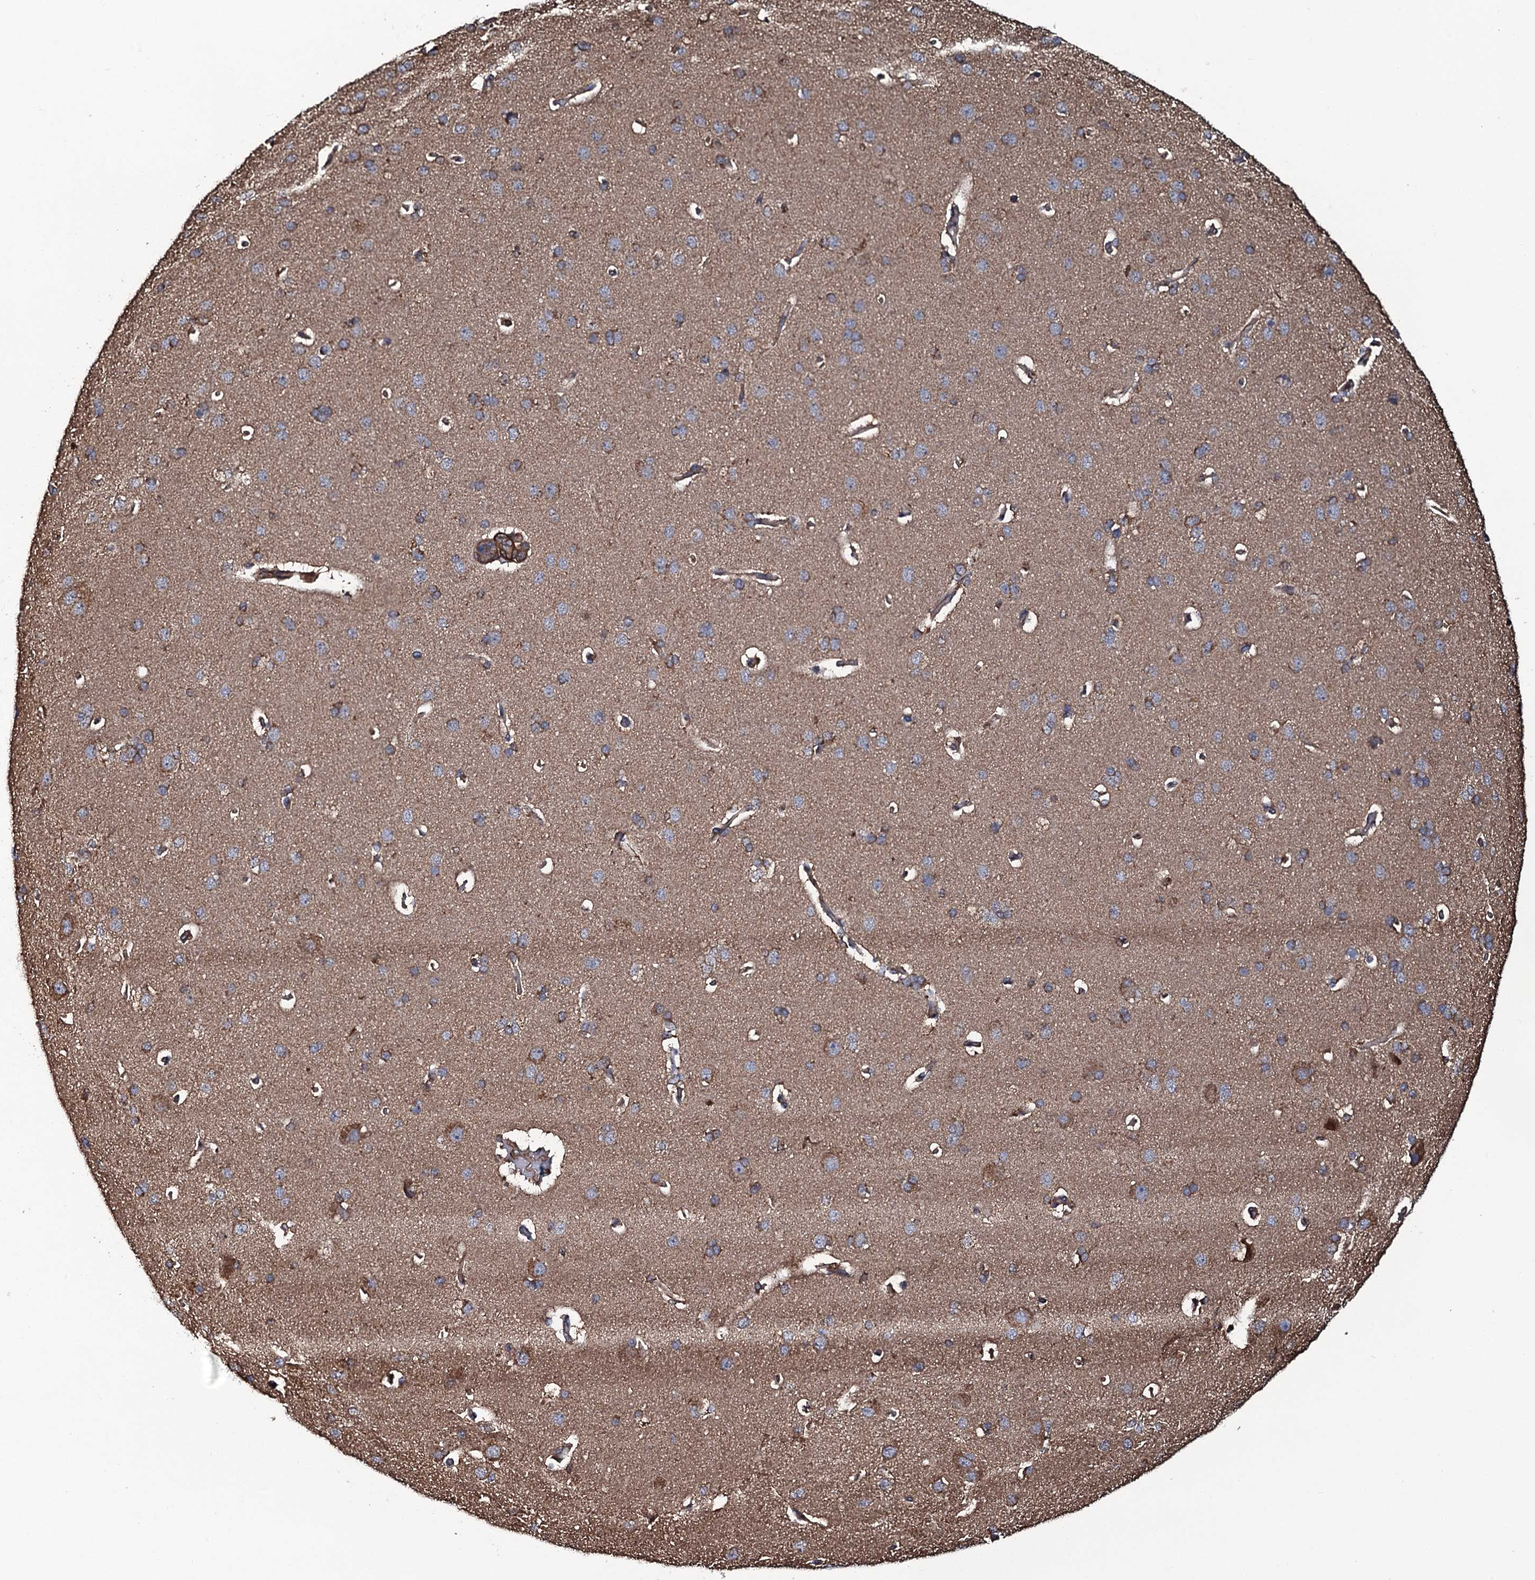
{"staining": {"intensity": "weak", "quantity": "25%-75%", "location": "cytoplasmic/membranous"}, "tissue": "cerebral cortex", "cell_type": "Endothelial cells", "image_type": "normal", "snomed": [{"axis": "morphology", "description": "Normal tissue, NOS"}, {"axis": "topography", "description": "Cerebral cortex"}], "caption": "Protein staining of normal cerebral cortex shows weak cytoplasmic/membranous staining in about 25%-75% of endothelial cells. (DAB (3,3'-diaminobenzidine) = brown stain, brightfield microscopy at high magnification).", "gene": "VWA8", "patient": {"sex": "male", "age": 62}}